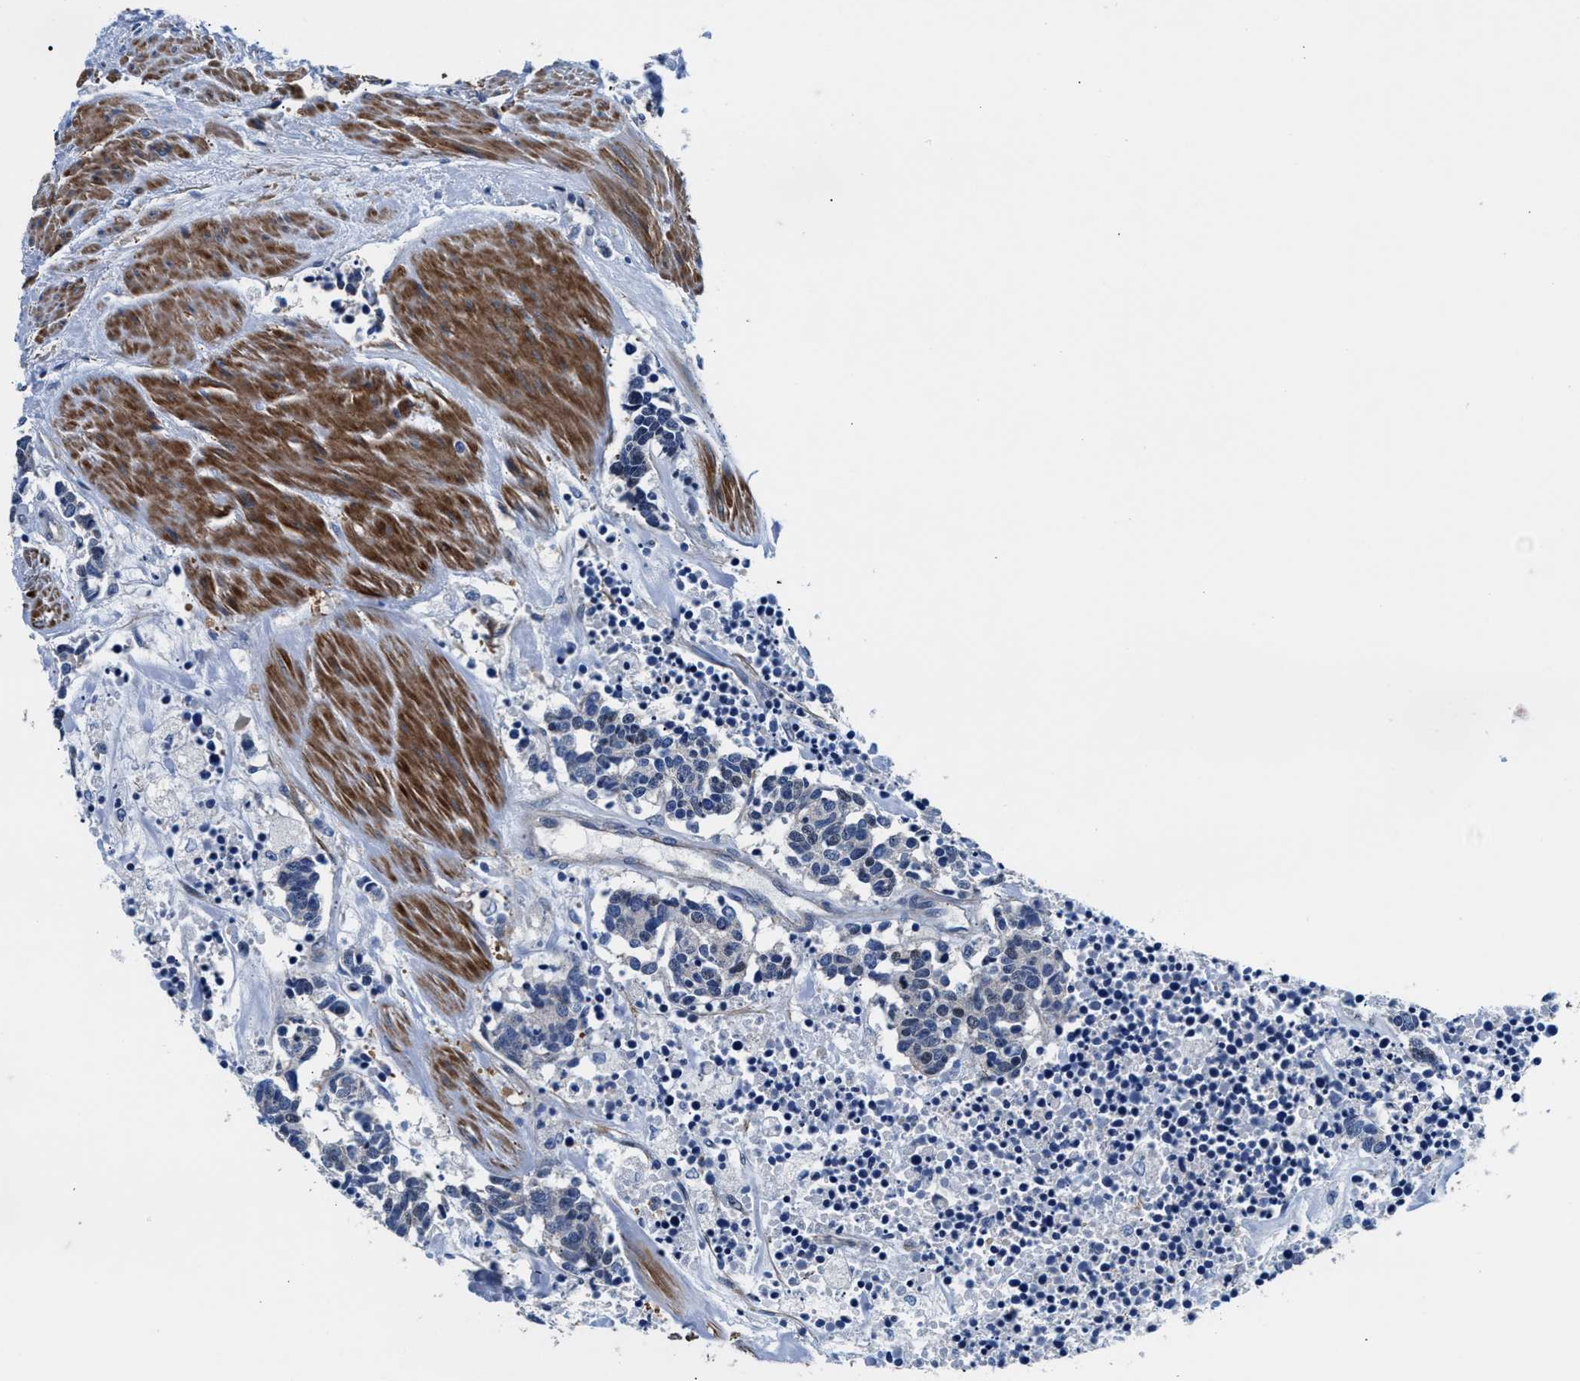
{"staining": {"intensity": "weak", "quantity": "<25%", "location": "cytoplasmic/membranous"}, "tissue": "carcinoid", "cell_type": "Tumor cells", "image_type": "cancer", "snomed": [{"axis": "morphology", "description": "Carcinoma, NOS"}, {"axis": "morphology", "description": "Carcinoid, malignant, NOS"}, {"axis": "topography", "description": "Urinary bladder"}], "caption": "Immunohistochemical staining of human carcinoid shows no significant staining in tumor cells.", "gene": "PARG", "patient": {"sex": "male", "age": 57}}